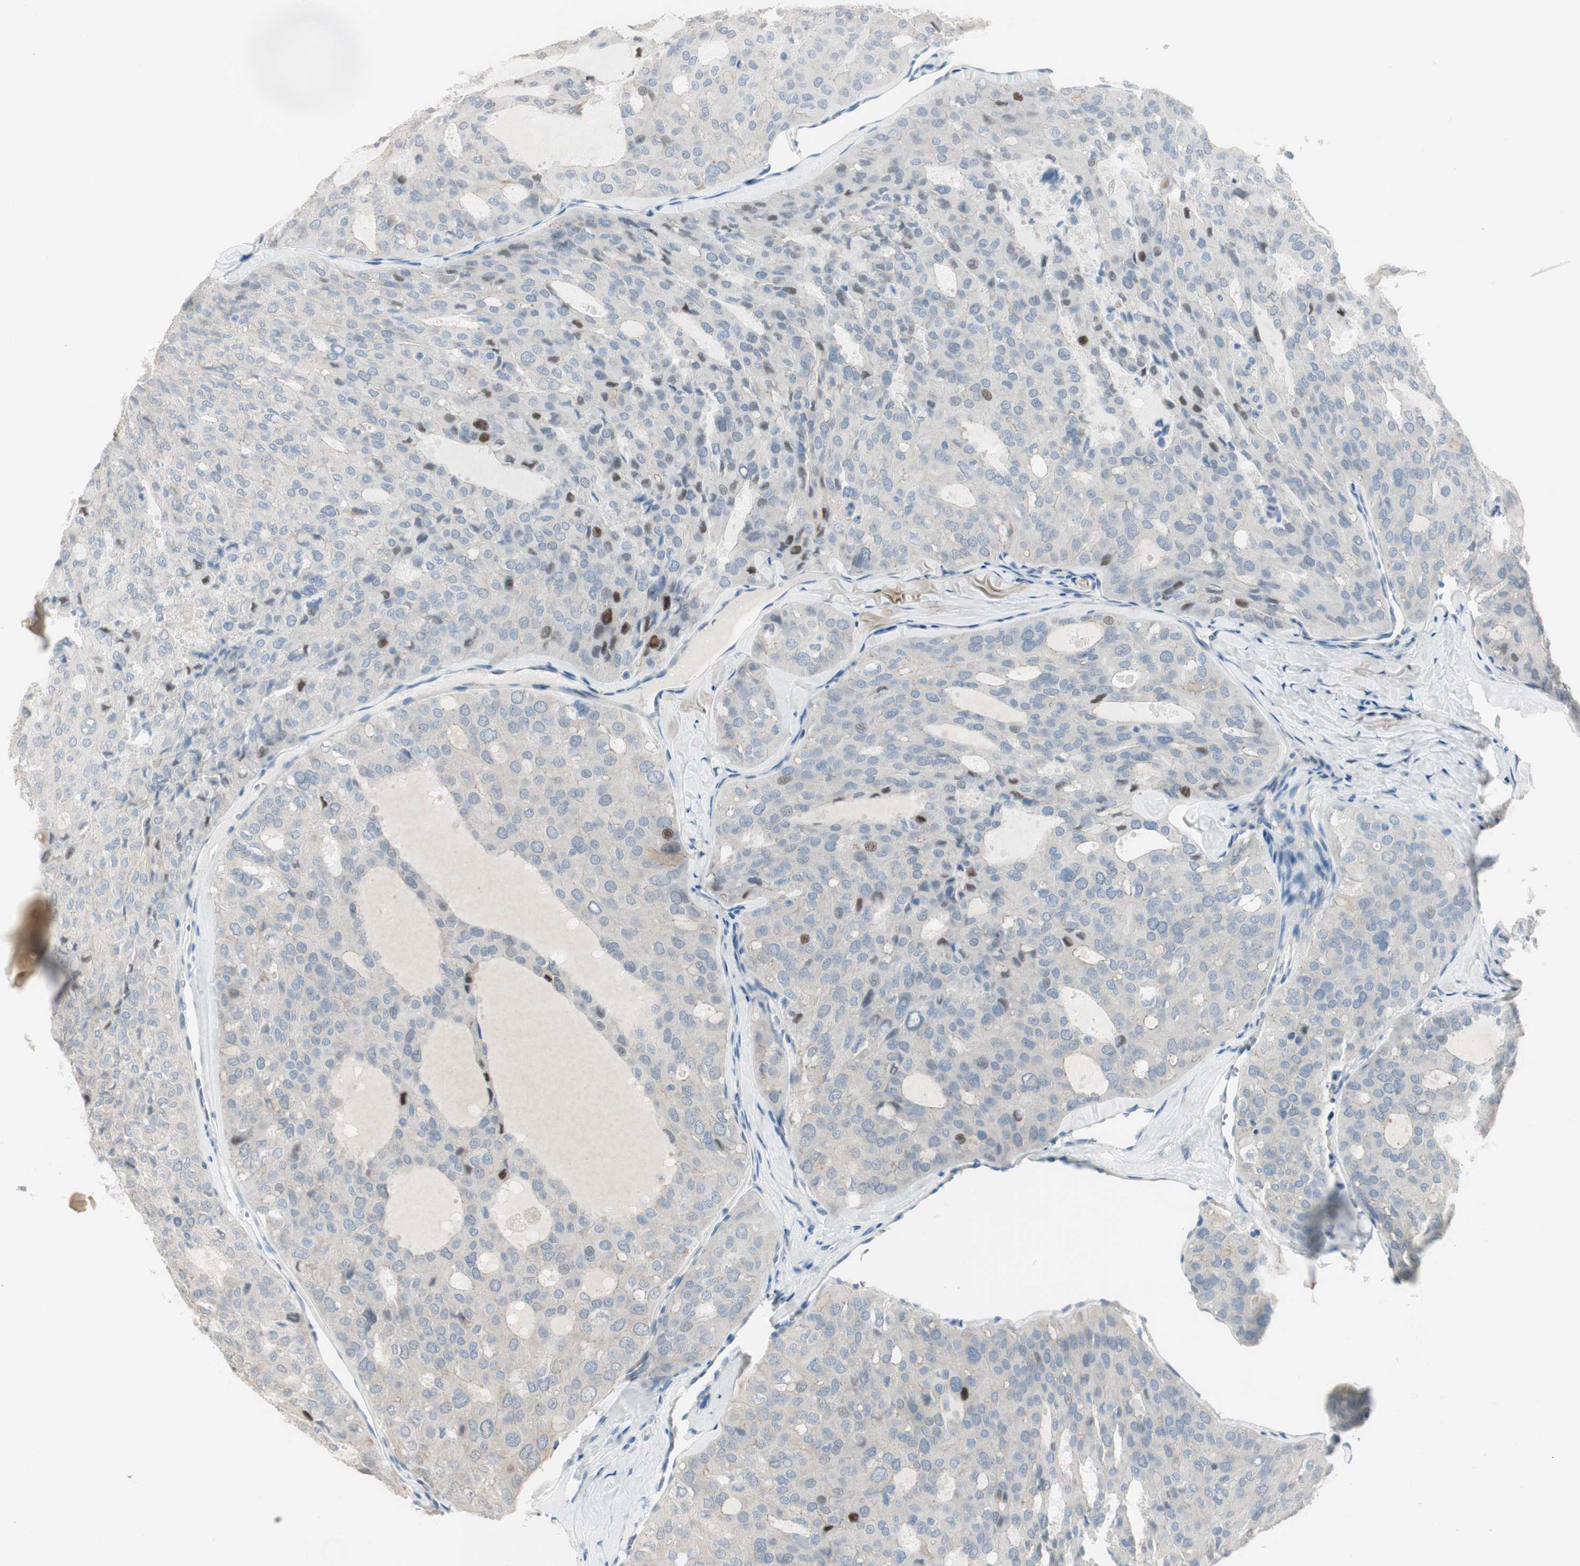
{"staining": {"intensity": "moderate", "quantity": "<25%", "location": "nuclear"}, "tissue": "thyroid cancer", "cell_type": "Tumor cells", "image_type": "cancer", "snomed": [{"axis": "morphology", "description": "Follicular adenoma carcinoma, NOS"}, {"axis": "topography", "description": "Thyroid gland"}], "caption": "Protein analysis of follicular adenoma carcinoma (thyroid) tissue displays moderate nuclear expression in about <25% of tumor cells. (Stains: DAB (3,3'-diaminobenzidine) in brown, nuclei in blue, Microscopy: brightfield microscopy at high magnification).", "gene": "SPINK4", "patient": {"sex": "male", "age": 75}}